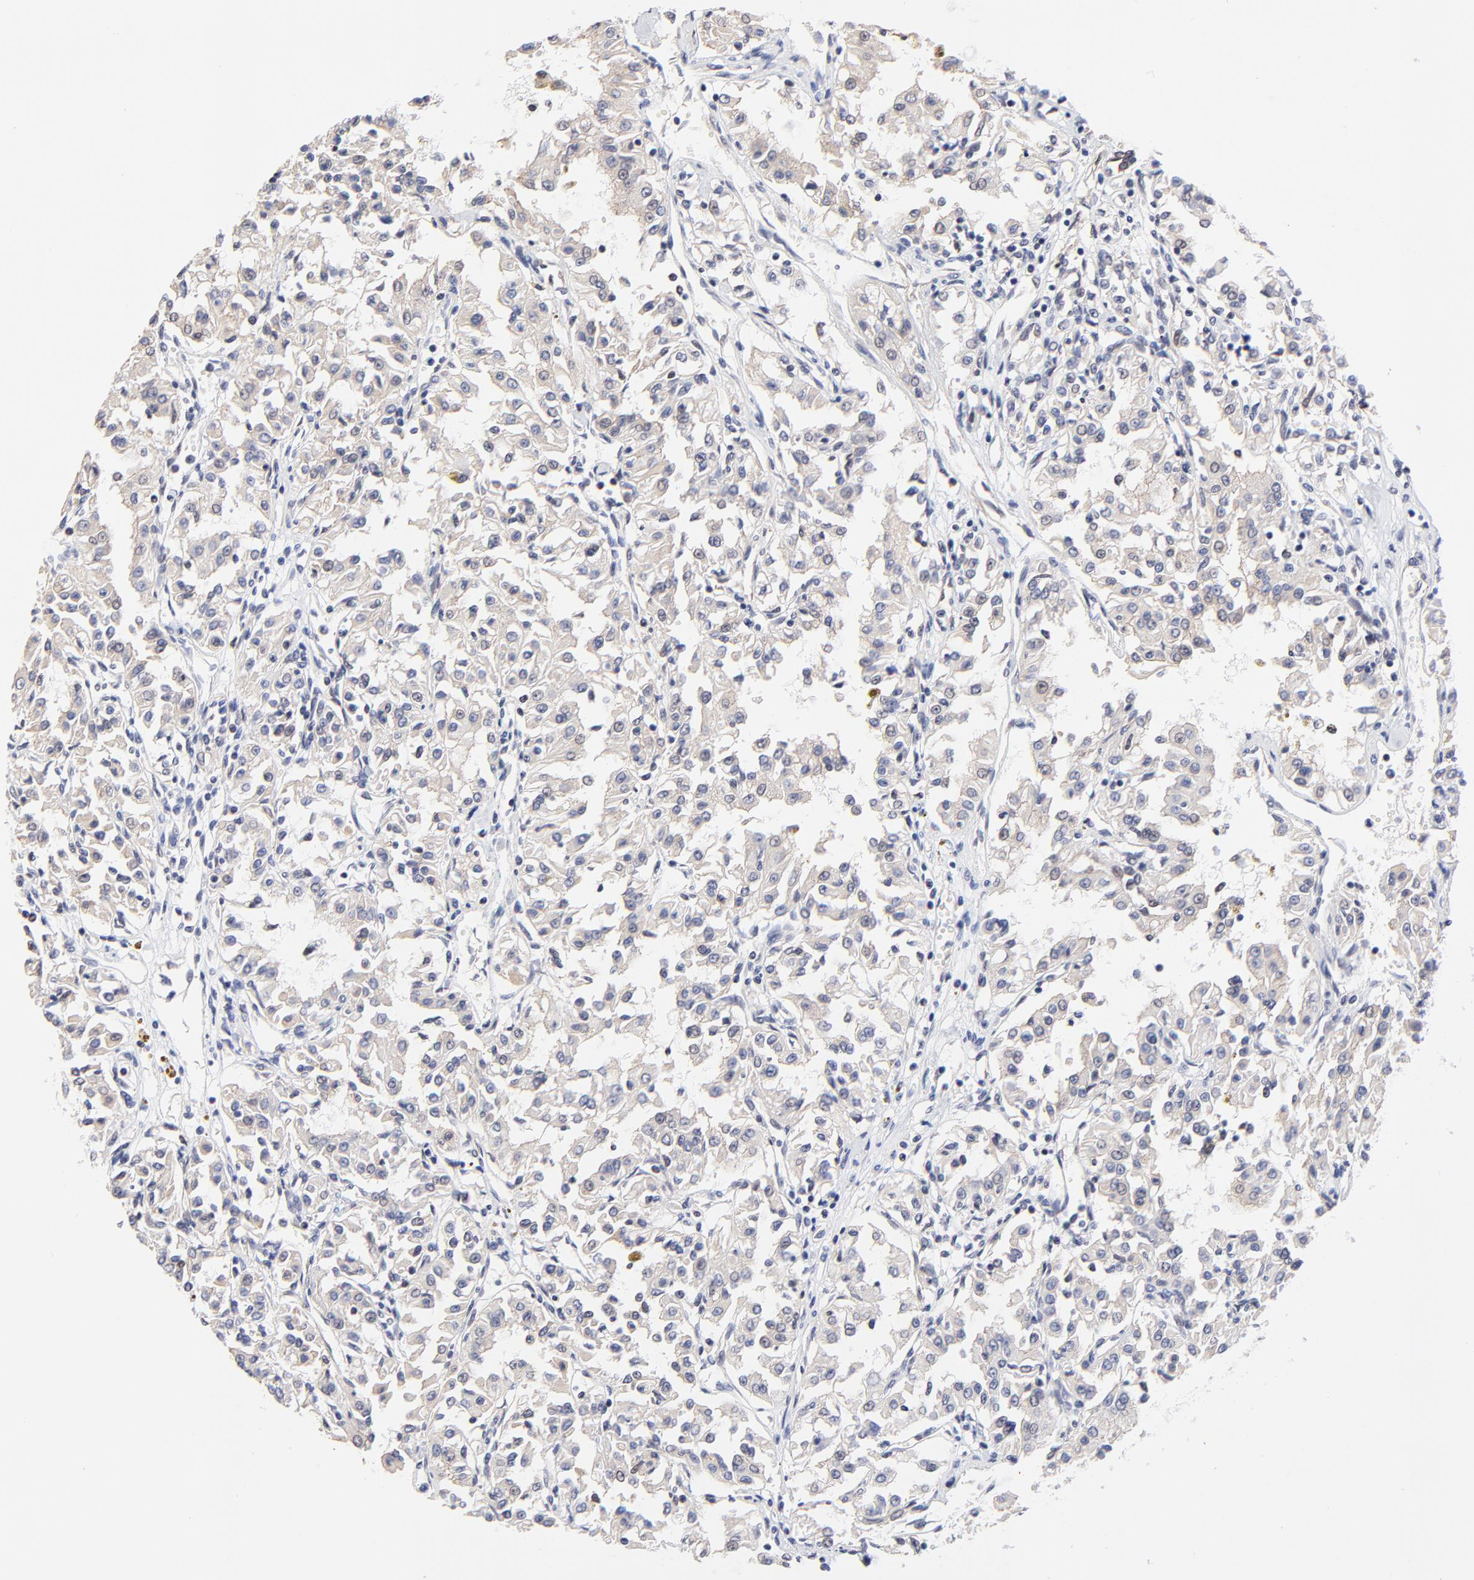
{"staining": {"intensity": "negative", "quantity": "none", "location": "none"}, "tissue": "renal cancer", "cell_type": "Tumor cells", "image_type": "cancer", "snomed": [{"axis": "morphology", "description": "Adenocarcinoma, NOS"}, {"axis": "topography", "description": "Kidney"}], "caption": "There is no significant expression in tumor cells of adenocarcinoma (renal). (DAB (3,3'-diaminobenzidine) immunohistochemistry (IHC), high magnification).", "gene": "FBXO8", "patient": {"sex": "male", "age": 78}}